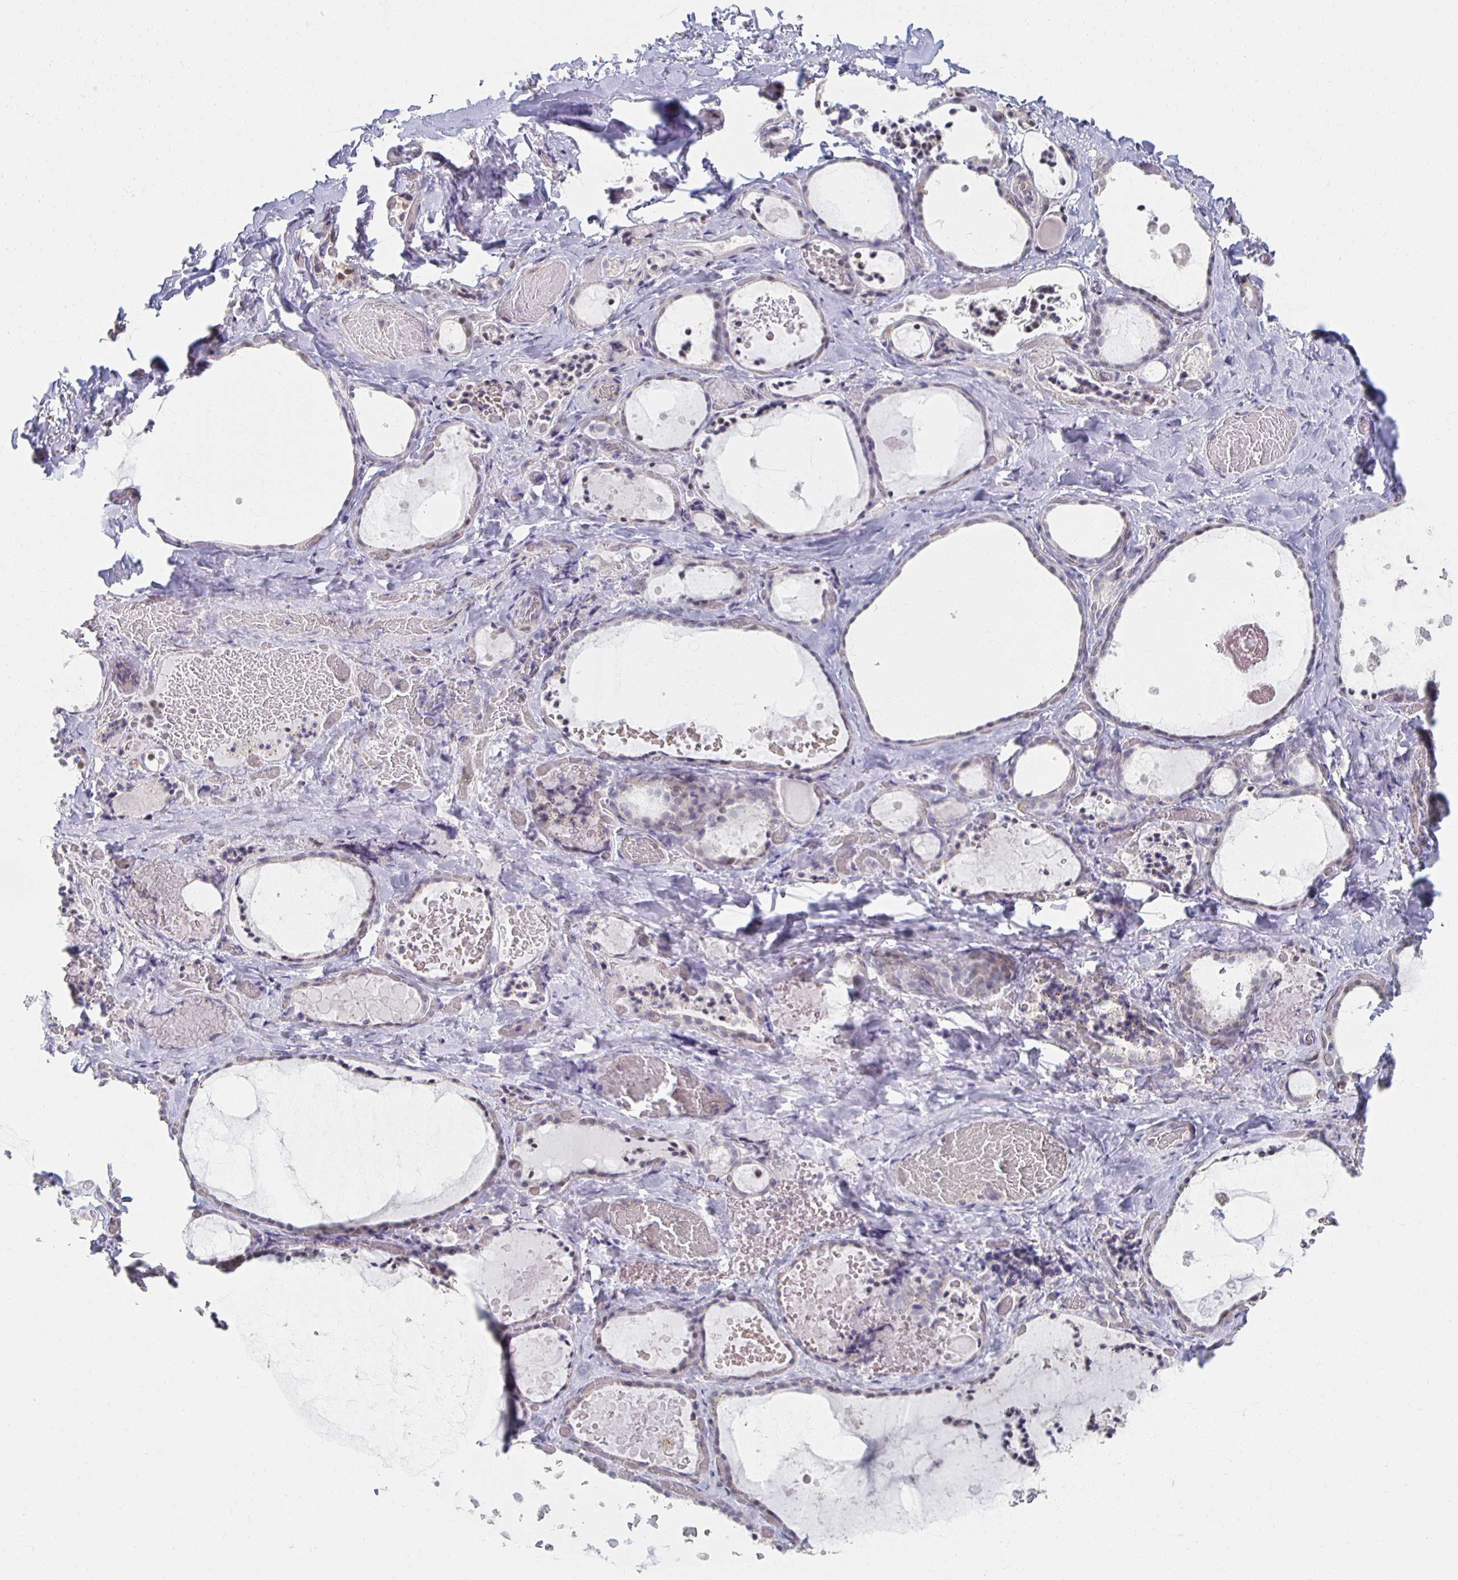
{"staining": {"intensity": "negative", "quantity": "none", "location": "none"}, "tissue": "thyroid gland", "cell_type": "Glandular cells", "image_type": "normal", "snomed": [{"axis": "morphology", "description": "Normal tissue, NOS"}, {"axis": "topography", "description": "Thyroid gland"}], "caption": "Immunohistochemistry image of unremarkable thyroid gland stained for a protein (brown), which reveals no positivity in glandular cells.", "gene": "ZNF692", "patient": {"sex": "female", "age": 56}}